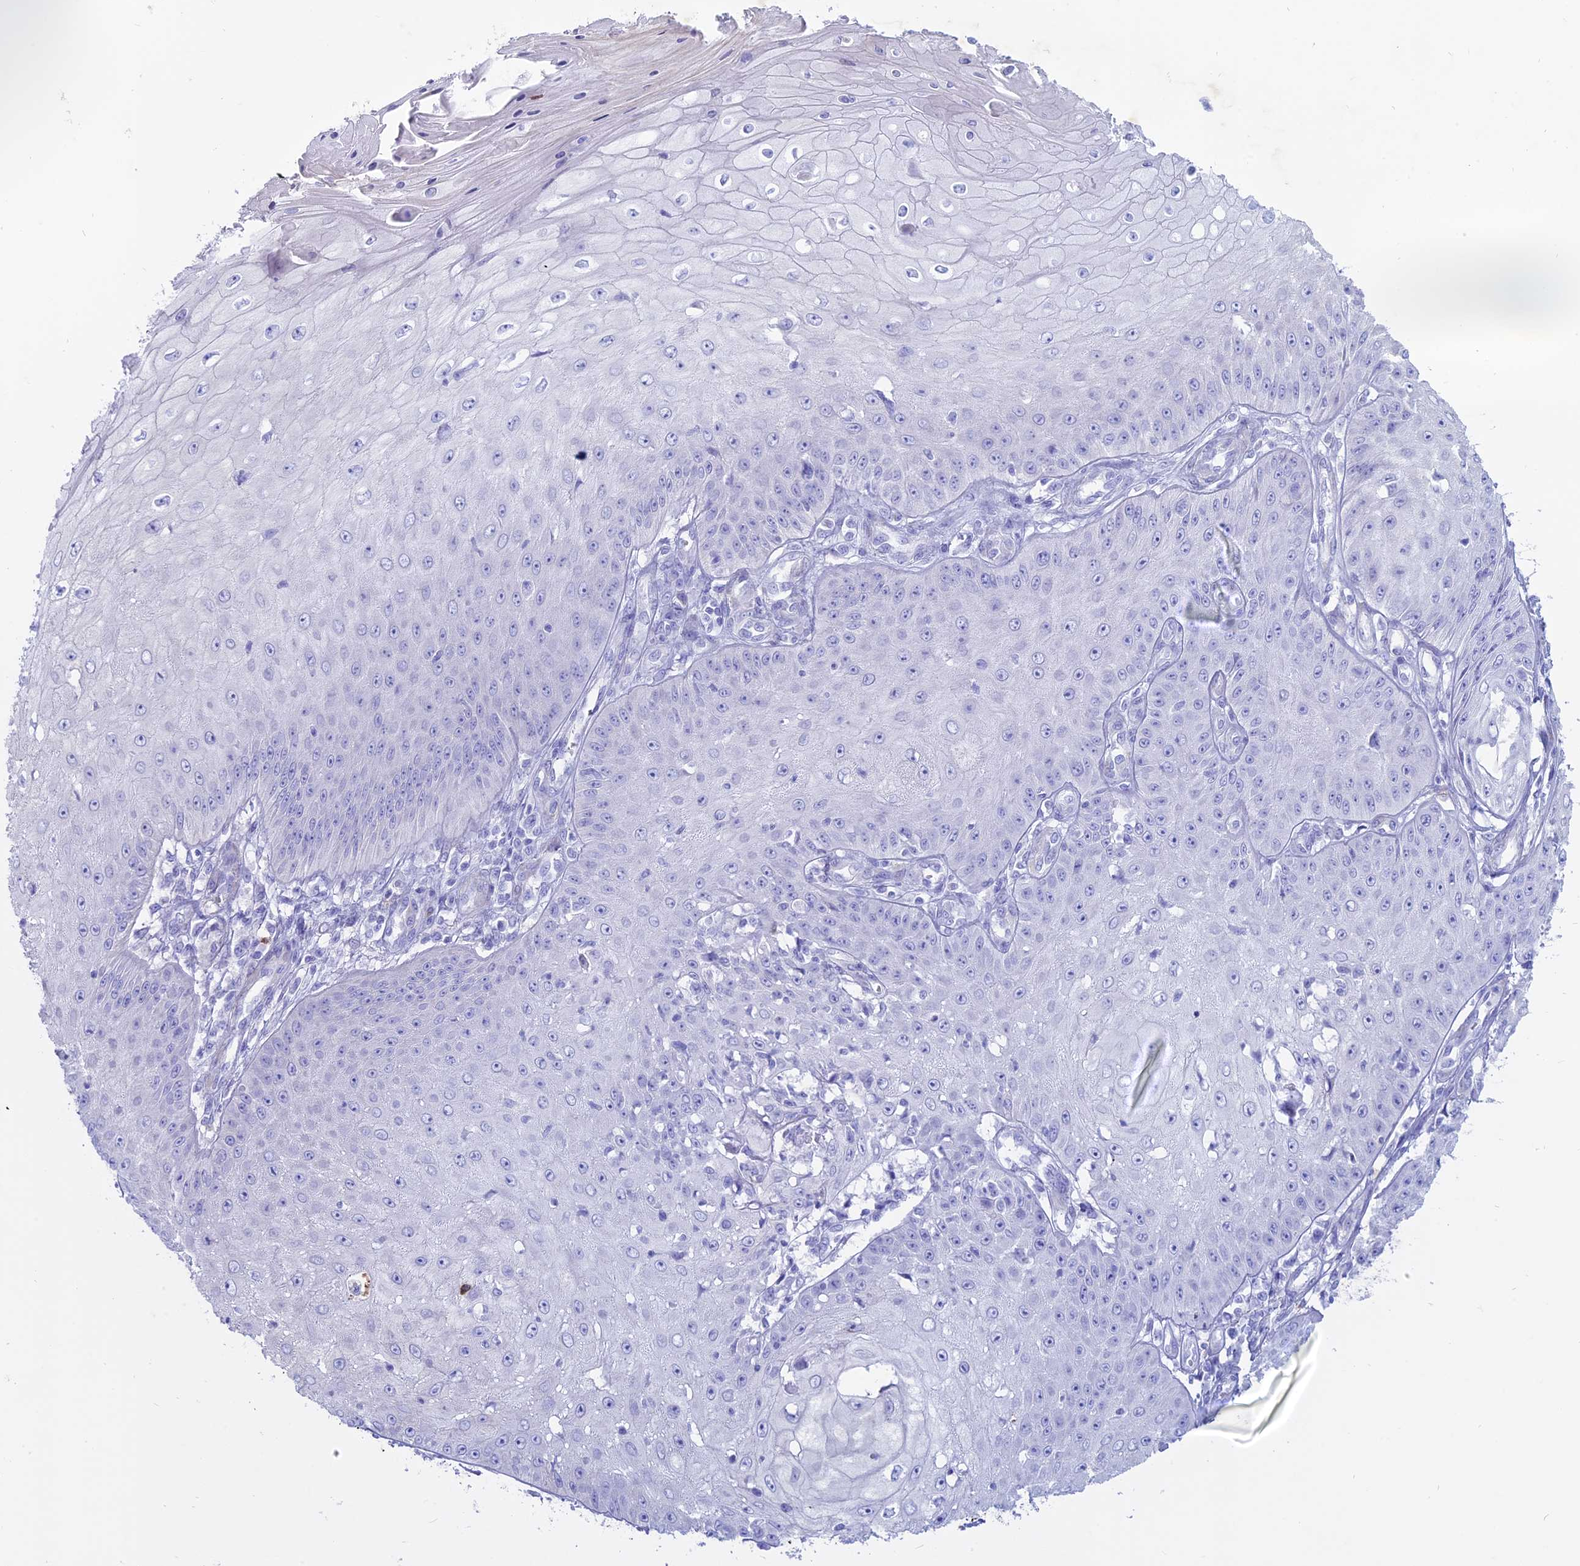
{"staining": {"intensity": "negative", "quantity": "none", "location": "none"}, "tissue": "skin cancer", "cell_type": "Tumor cells", "image_type": "cancer", "snomed": [{"axis": "morphology", "description": "Squamous cell carcinoma, NOS"}, {"axis": "topography", "description": "Skin"}], "caption": "Immunohistochemistry (IHC) image of skin cancer stained for a protein (brown), which reveals no staining in tumor cells.", "gene": "OR2AE1", "patient": {"sex": "male", "age": 70}}